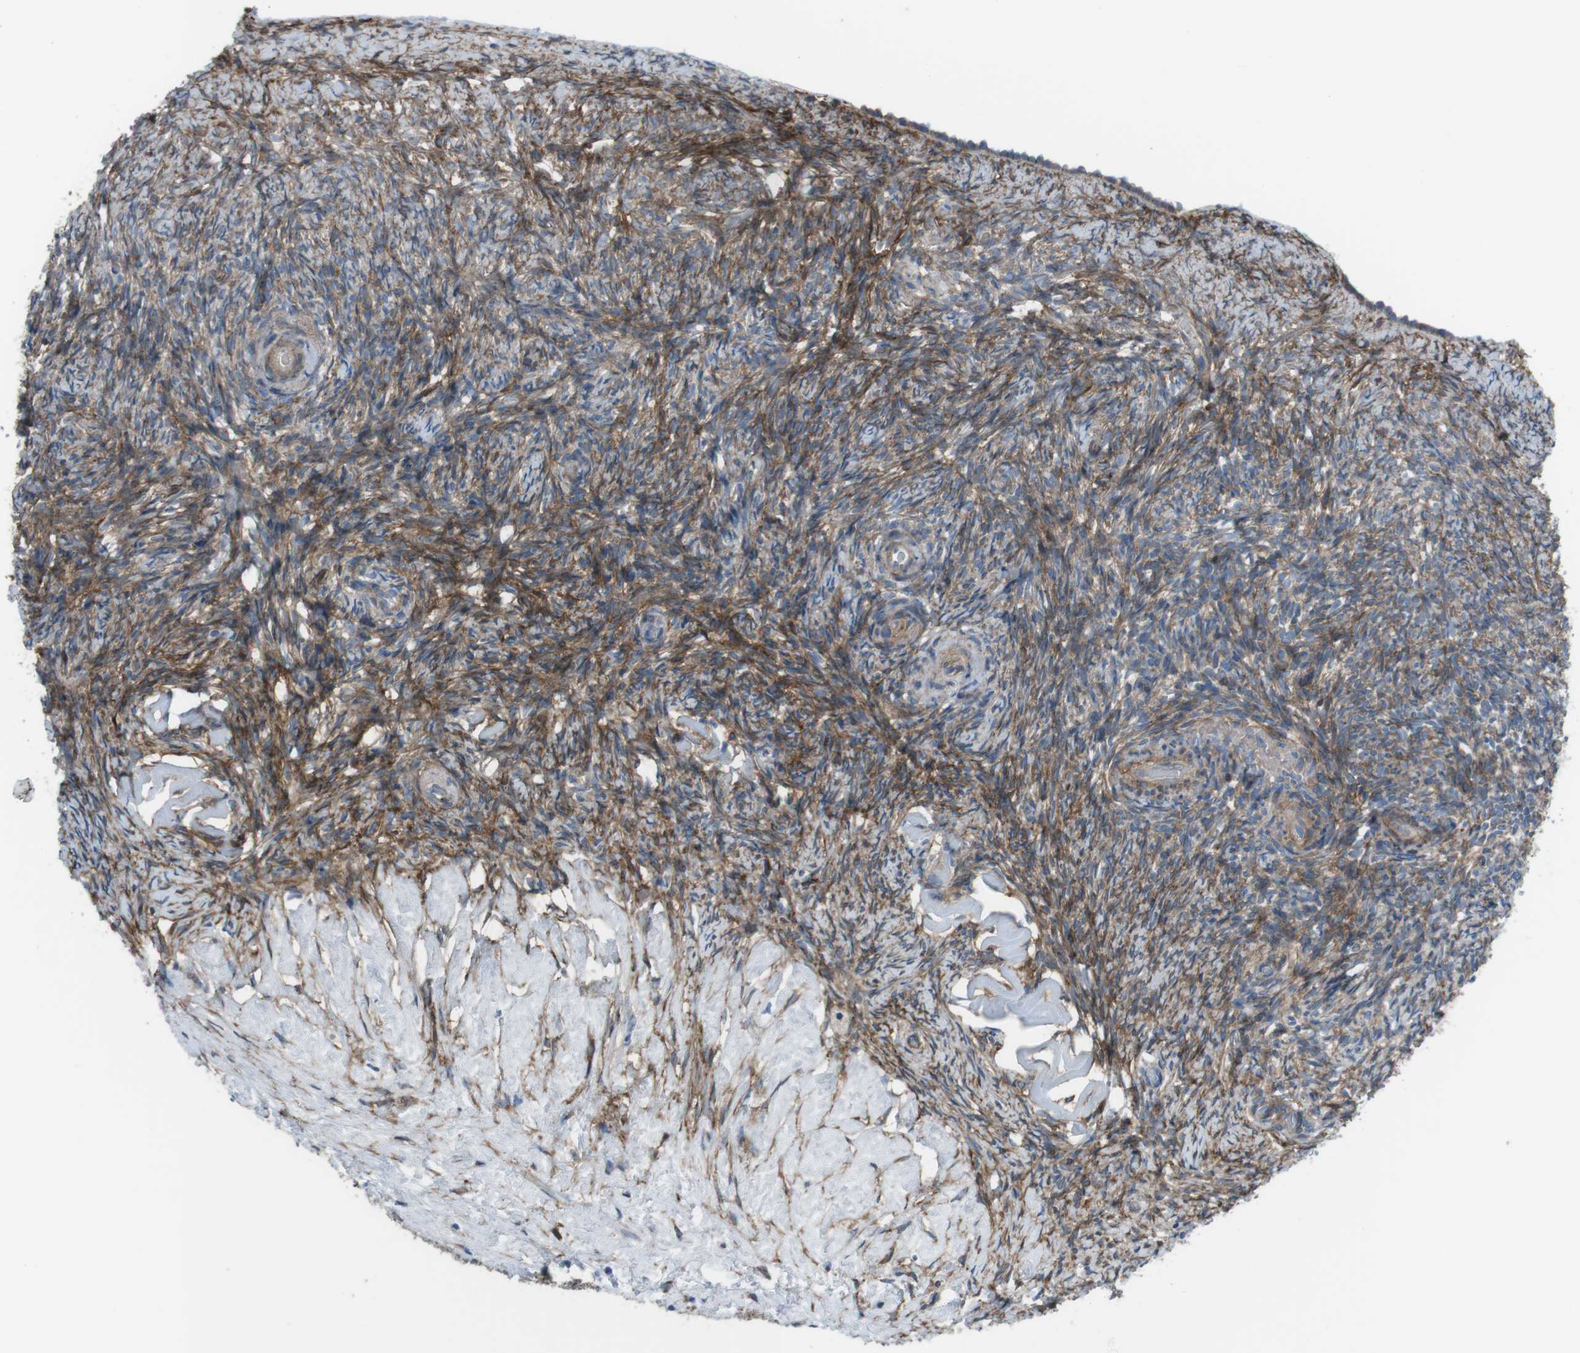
{"staining": {"intensity": "moderate", "quantity": ">75%", "location": "cytoplasmic/membranous,nuclear"}, "tissue": "ovary", "cell_type": "Ovarian stroma cells", "image_type": "normal", "snomed": [{"axis": "morphology", "description": "Normal tissue, NOS"}, {"axis": "topography", "description": "Ovary"}], "caption": "A micrograph of human ovary stained for a protein exhibits moderate cytoplasmic/membranous,nuclear brown staining in ovarian stroma cells.", "gene": "ANK2", "patient": {"sex": "female", "age": 60}}